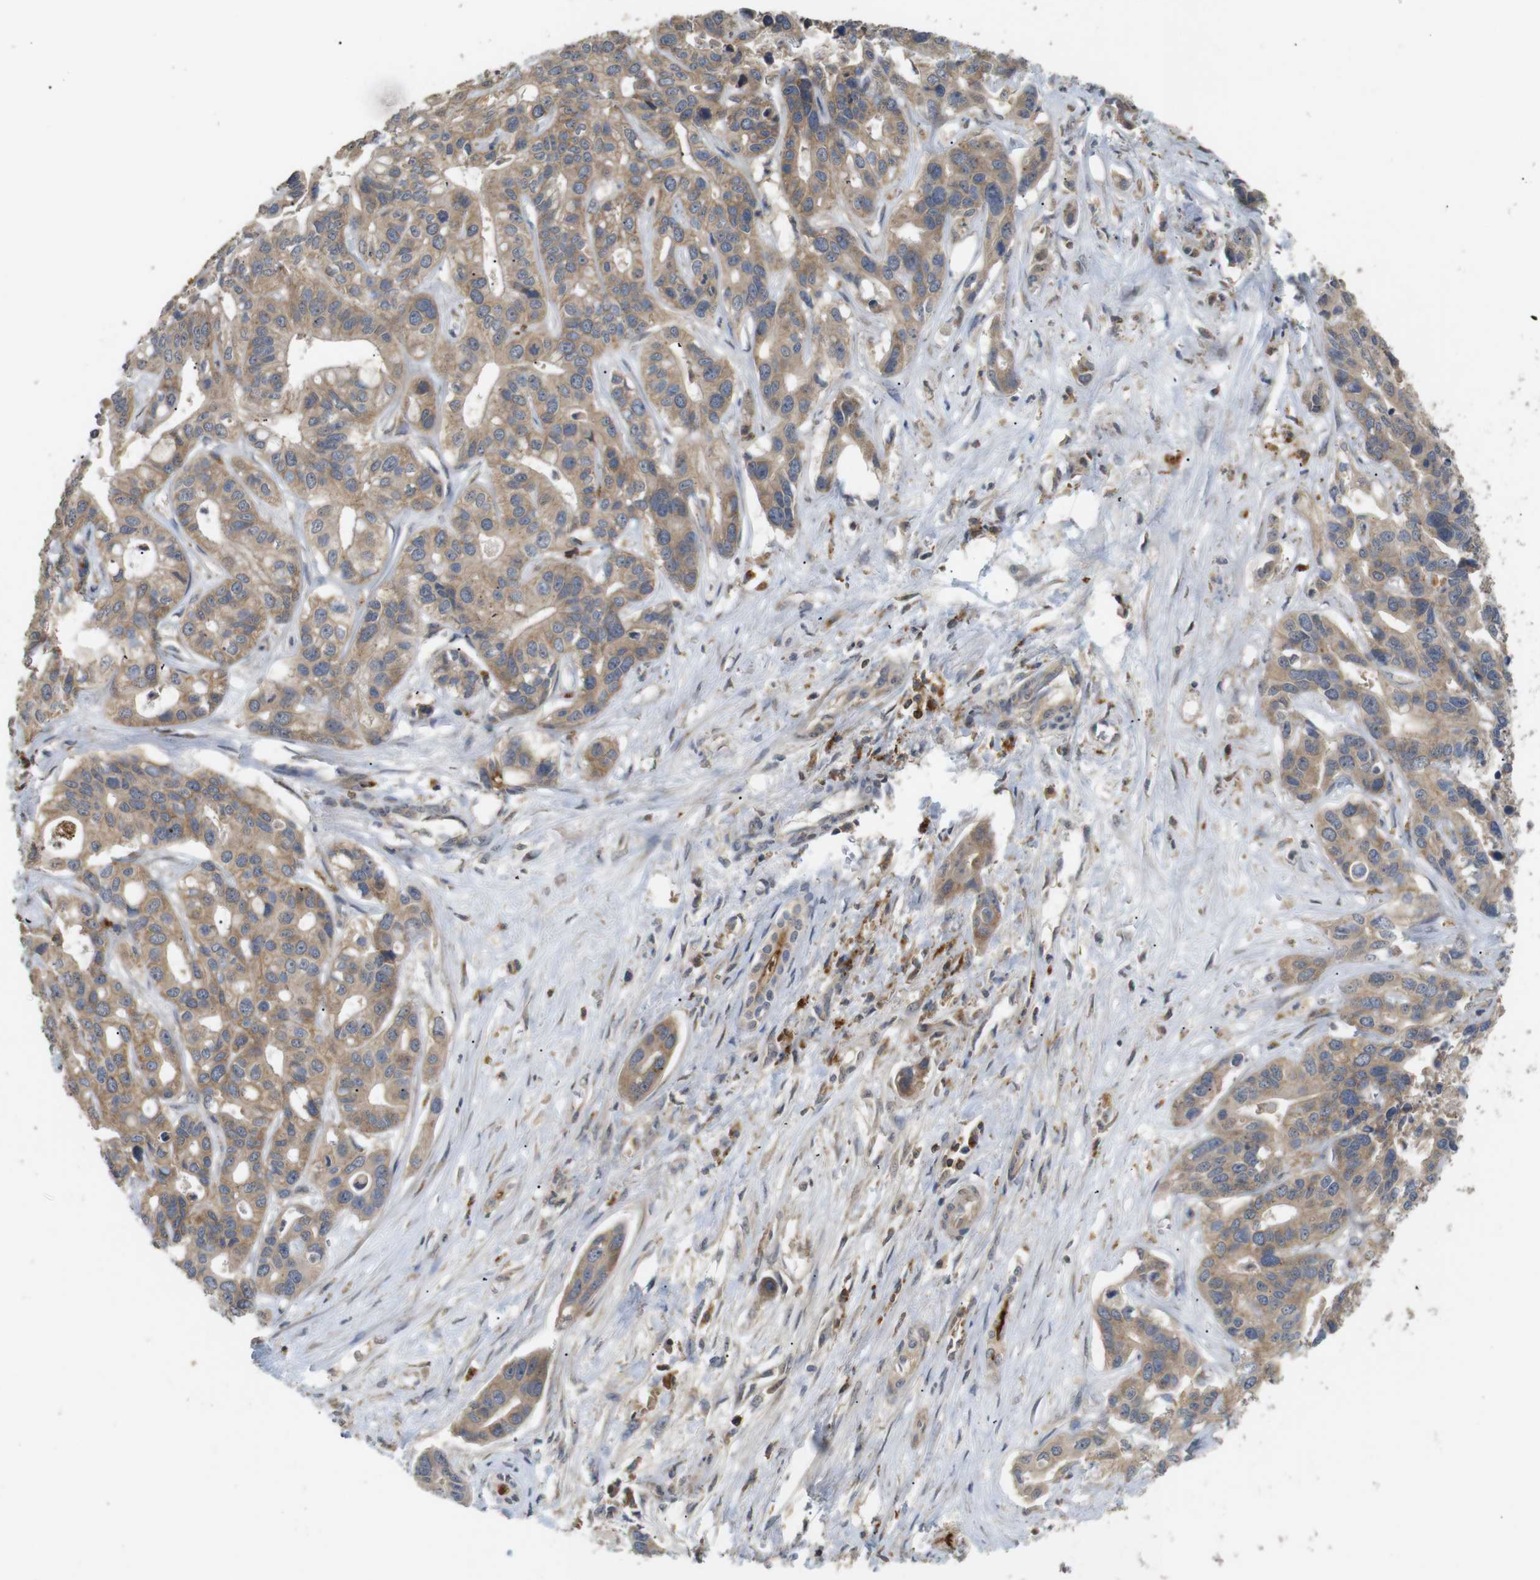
{"staining": {"intensity": "weak", "quantity": ">75%", "location": "cytoplasmic/membranous"}, "tissue": "liver cancer", "cell_type": "Tumor cells", "image_type": "cancer", "snomed": [{"axis": "morphology", "description": "Cholangiocarcinoma"}, {"axis": "topography", "description": "Liver"}], "caption": "Human cholangiocarcinoma (liver) stained with a protein marker demonstrates weak staining in tumor cells.", "gene": "KSR1", "patient": {"sex": "female", "age": 65}}